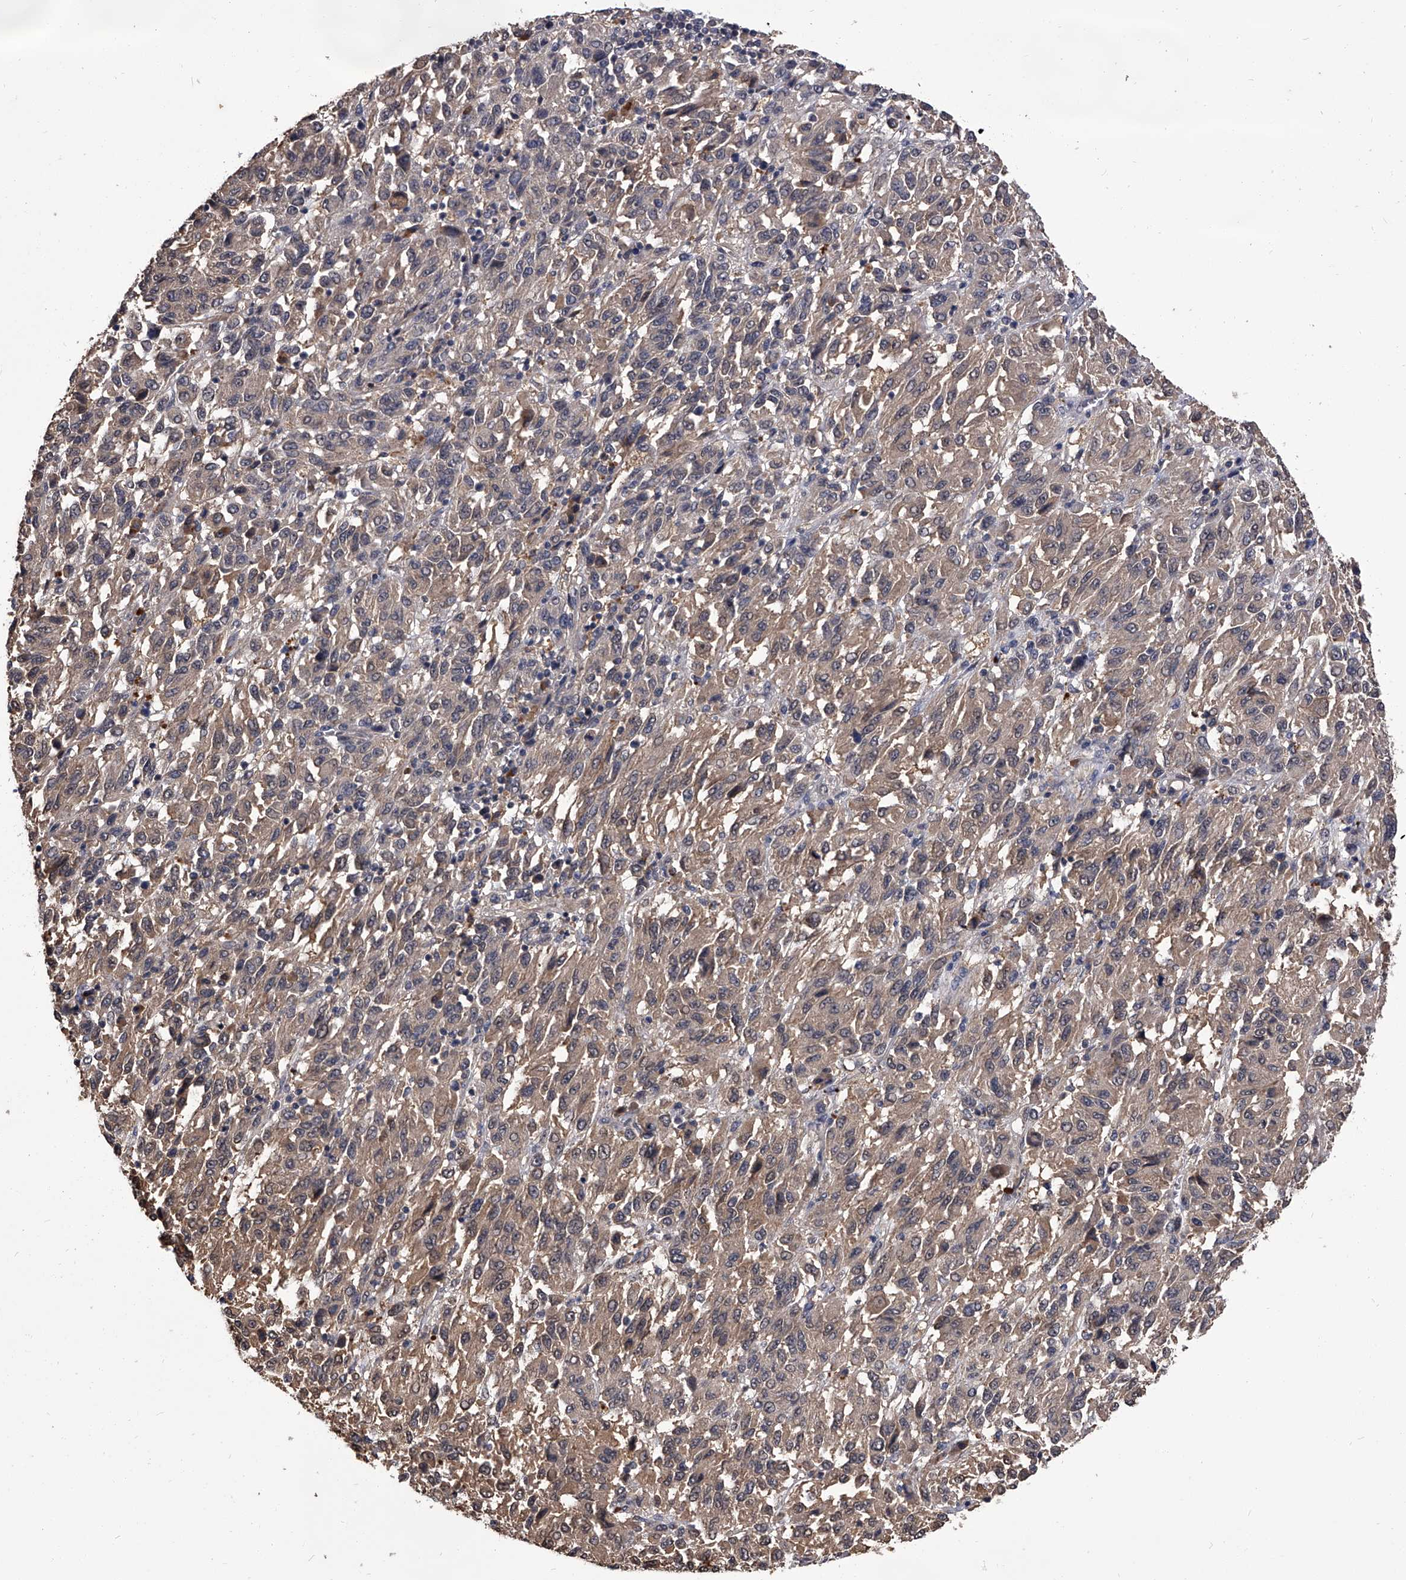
{"staining": {"intensity": "weak", "quantity": ">75%", "location": "cytoplasmic/membranous"}, "tissue": "melanoma", "cell_type": "Tumor cells", "image_type": "cancer", "snomed": [{"axis": "morphology", "description": "Malignant melanoma, Metastatic site"}, {"axis": "topography", "description": "Lung"}], "caption": "Human malignant melanoma (metastatic site) stained with a brown dye reveals weak cytoplasmic/membranous positive expression in approximately >75% of tumor cells.", "gene": "SLC18B1", "patient": {"sex": "male", "age": 64}}